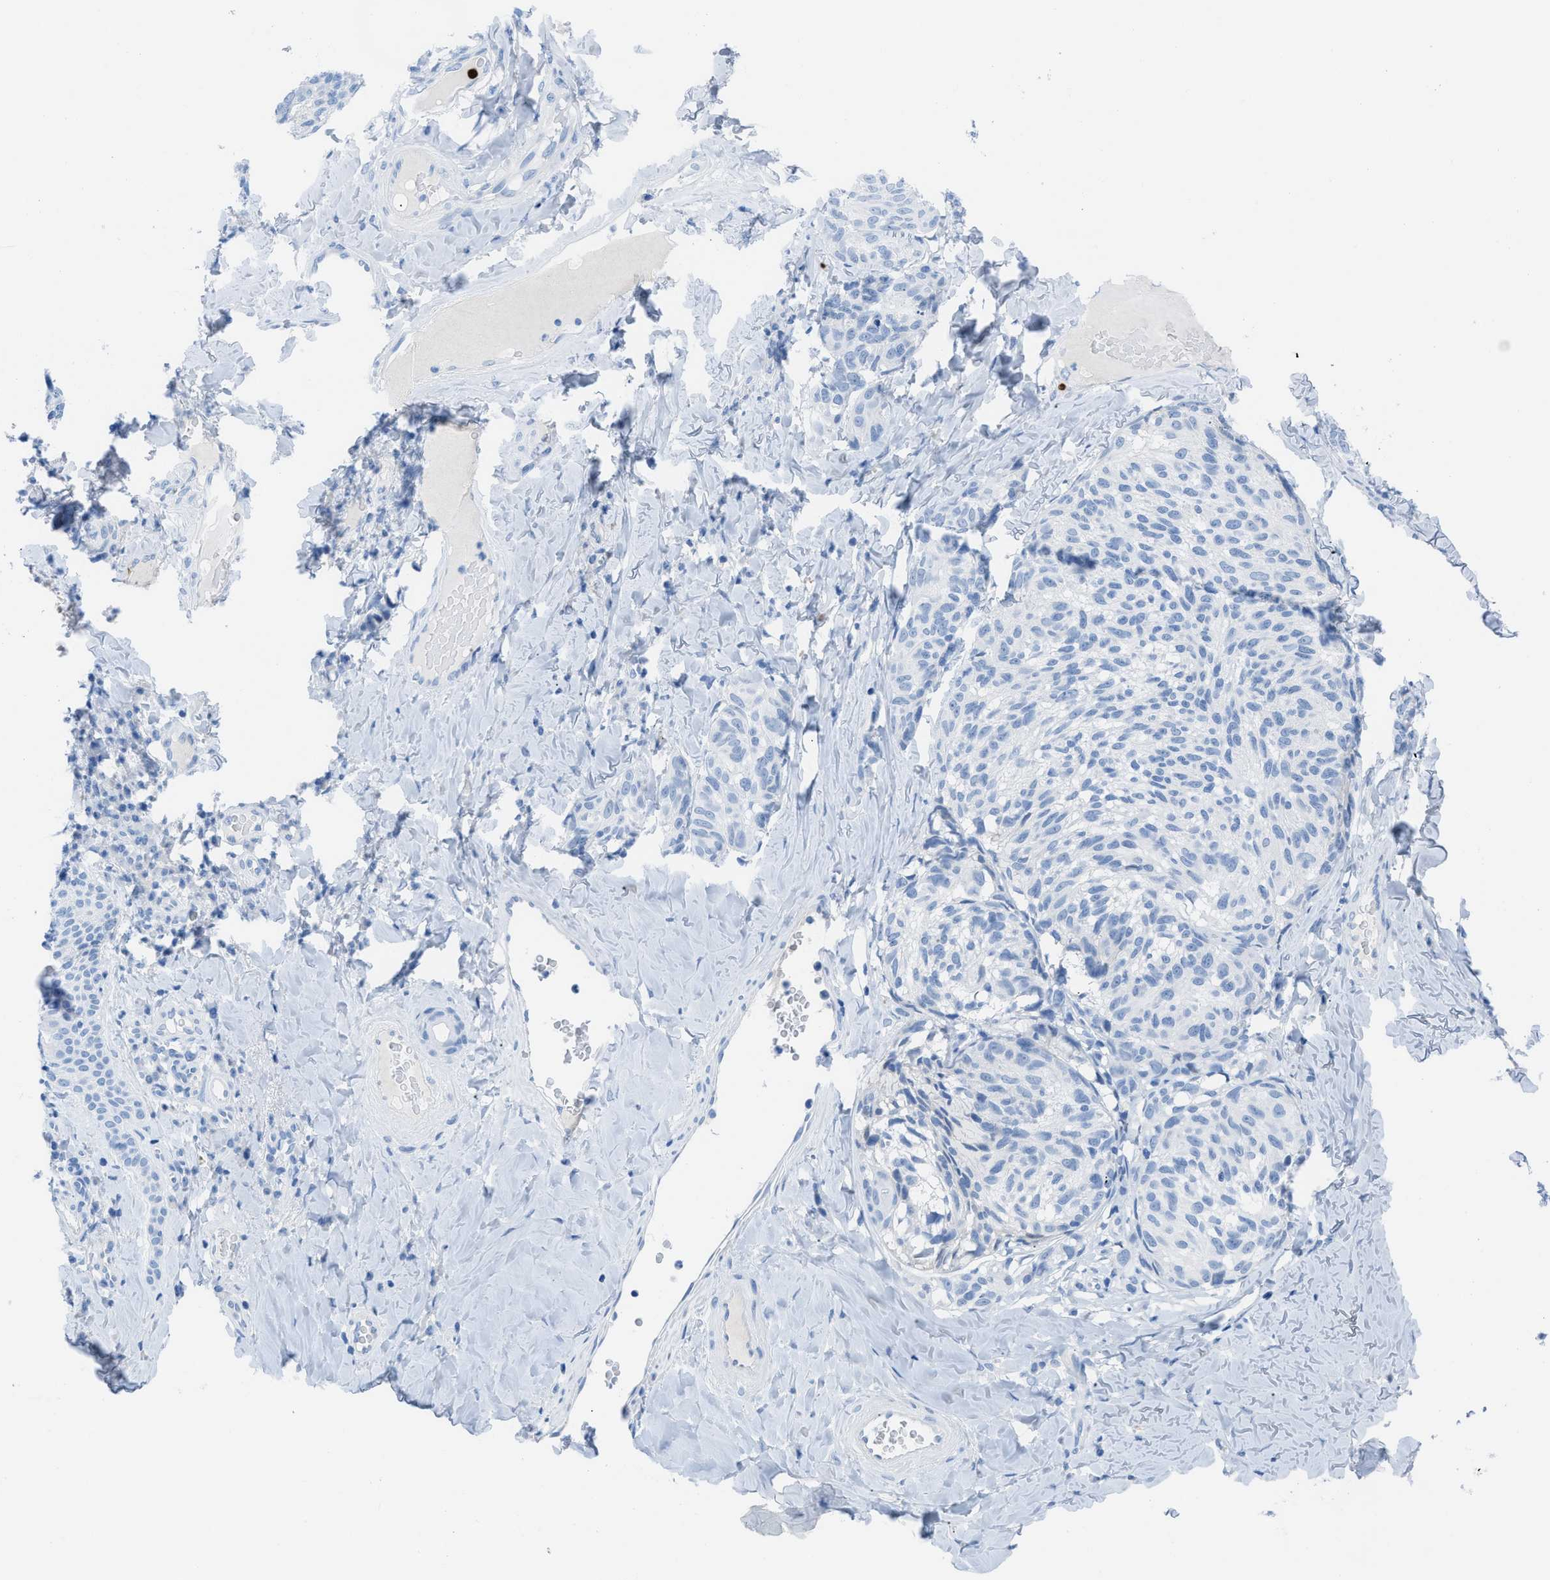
{"staining": {"intensity": "negative", "quantity": "none", "location": "none"}, "tissue": "melanoma", "cell_type": "Tumor cells", "image_type": "cancer", "snomed": [{"axis": "morphology", "description": "Malignant melanoma, NOS"}, {"axis": "topography", "description": "Skin"}], "caption": "DAB immunohistochemical staining of human malignant melanoma shows no significant staining in tumor cells.", "gene": "TCL1A", "patient": {"sex": "female", "age": 73}}